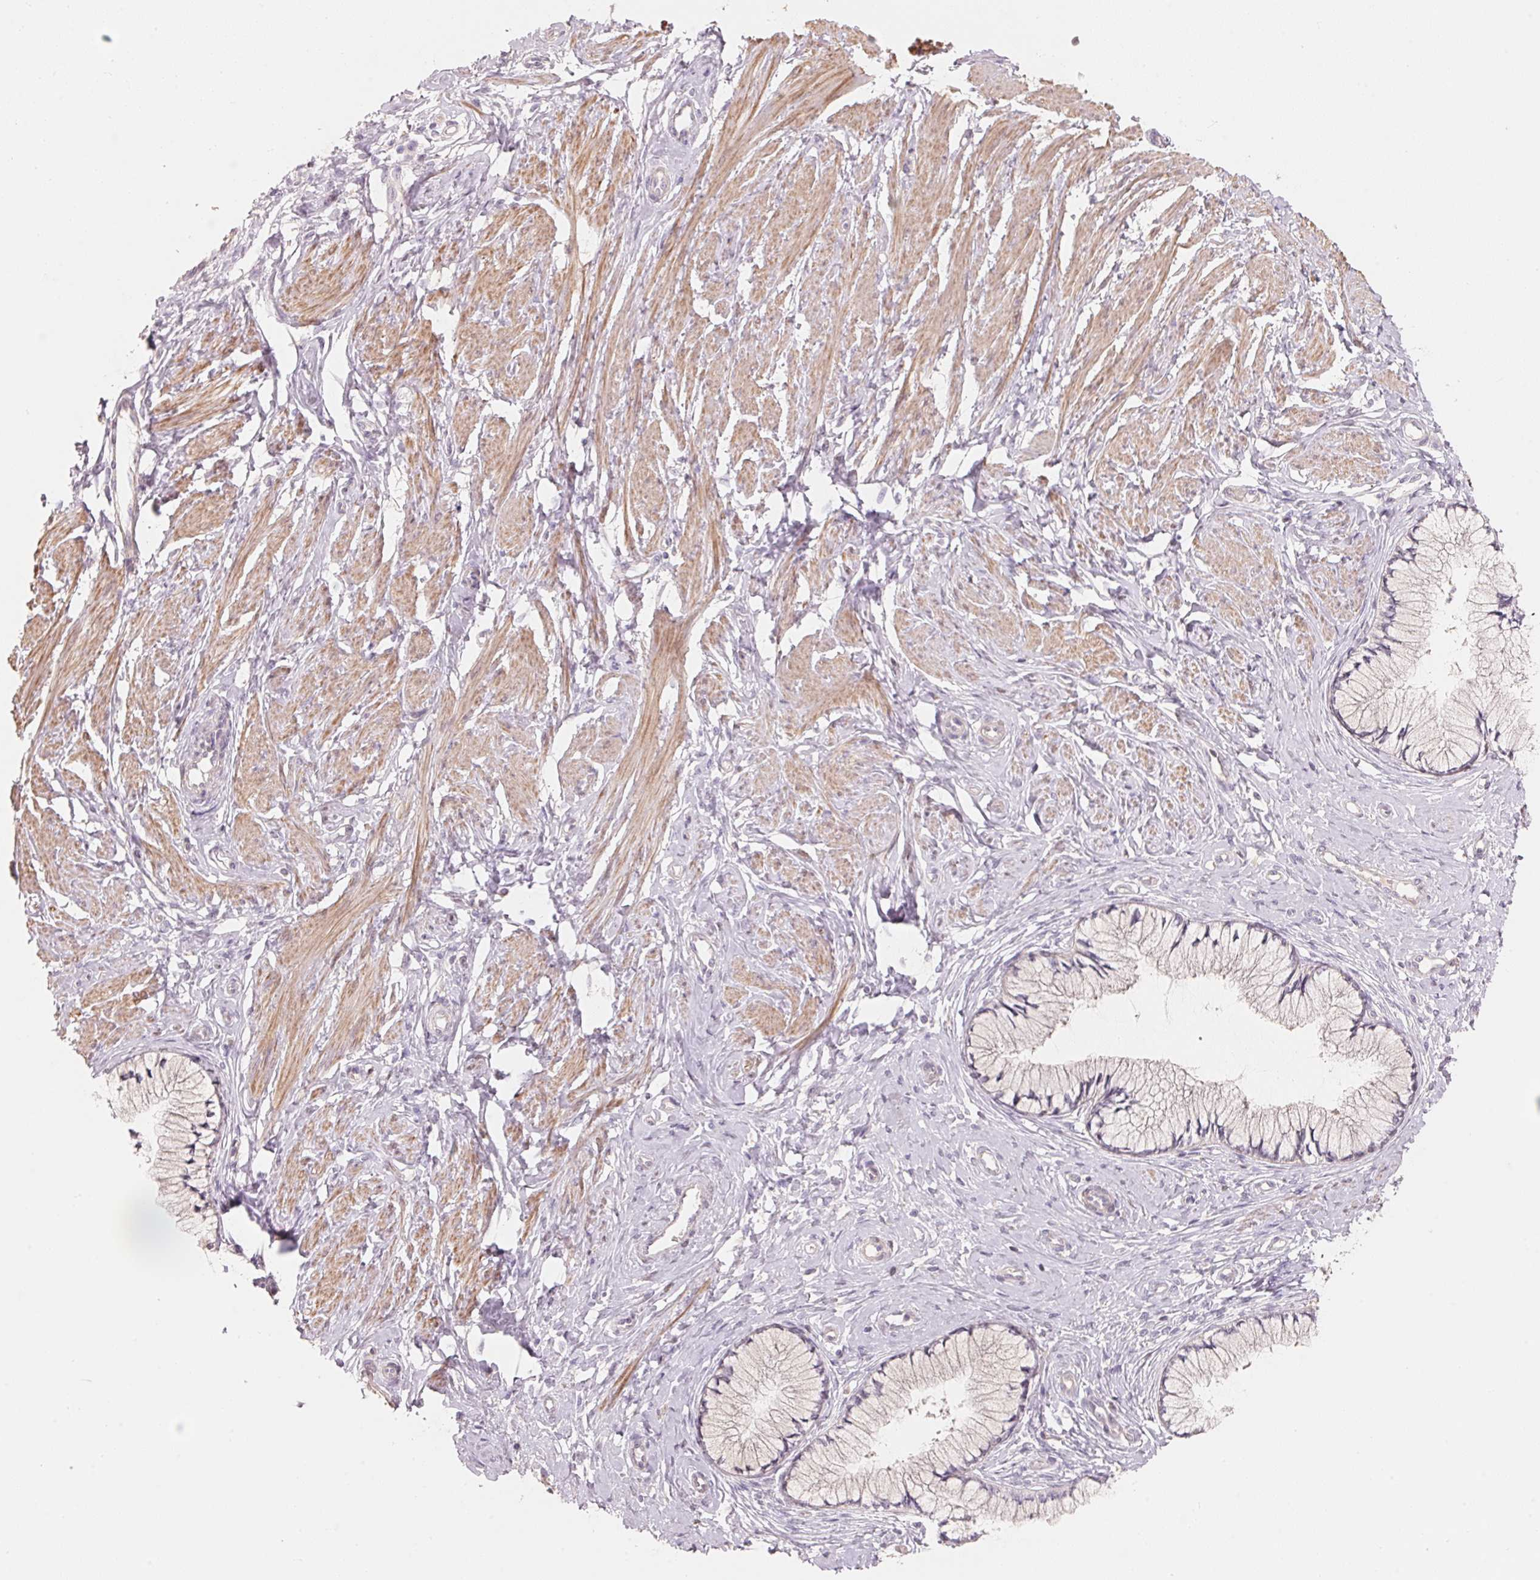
{"staining": {"intensity": "negative", "quantity": "none", "location": "none"}, "tissue": "cervix", "cell_type": "Glandular cells", "image_type": "normal", "snomed": [{"axis": "morphology", "description": "Normal tissue, NOS"}, {"axis": "topography", "description": "Cervix"}], "caption": "High power microscopy histopathology image of an IHC histopathology image of benign cervix, revealing no significant expression in glandular cells.", "gene": "TP53AIP1", "patient": {"sex": "female", "age": 37}}